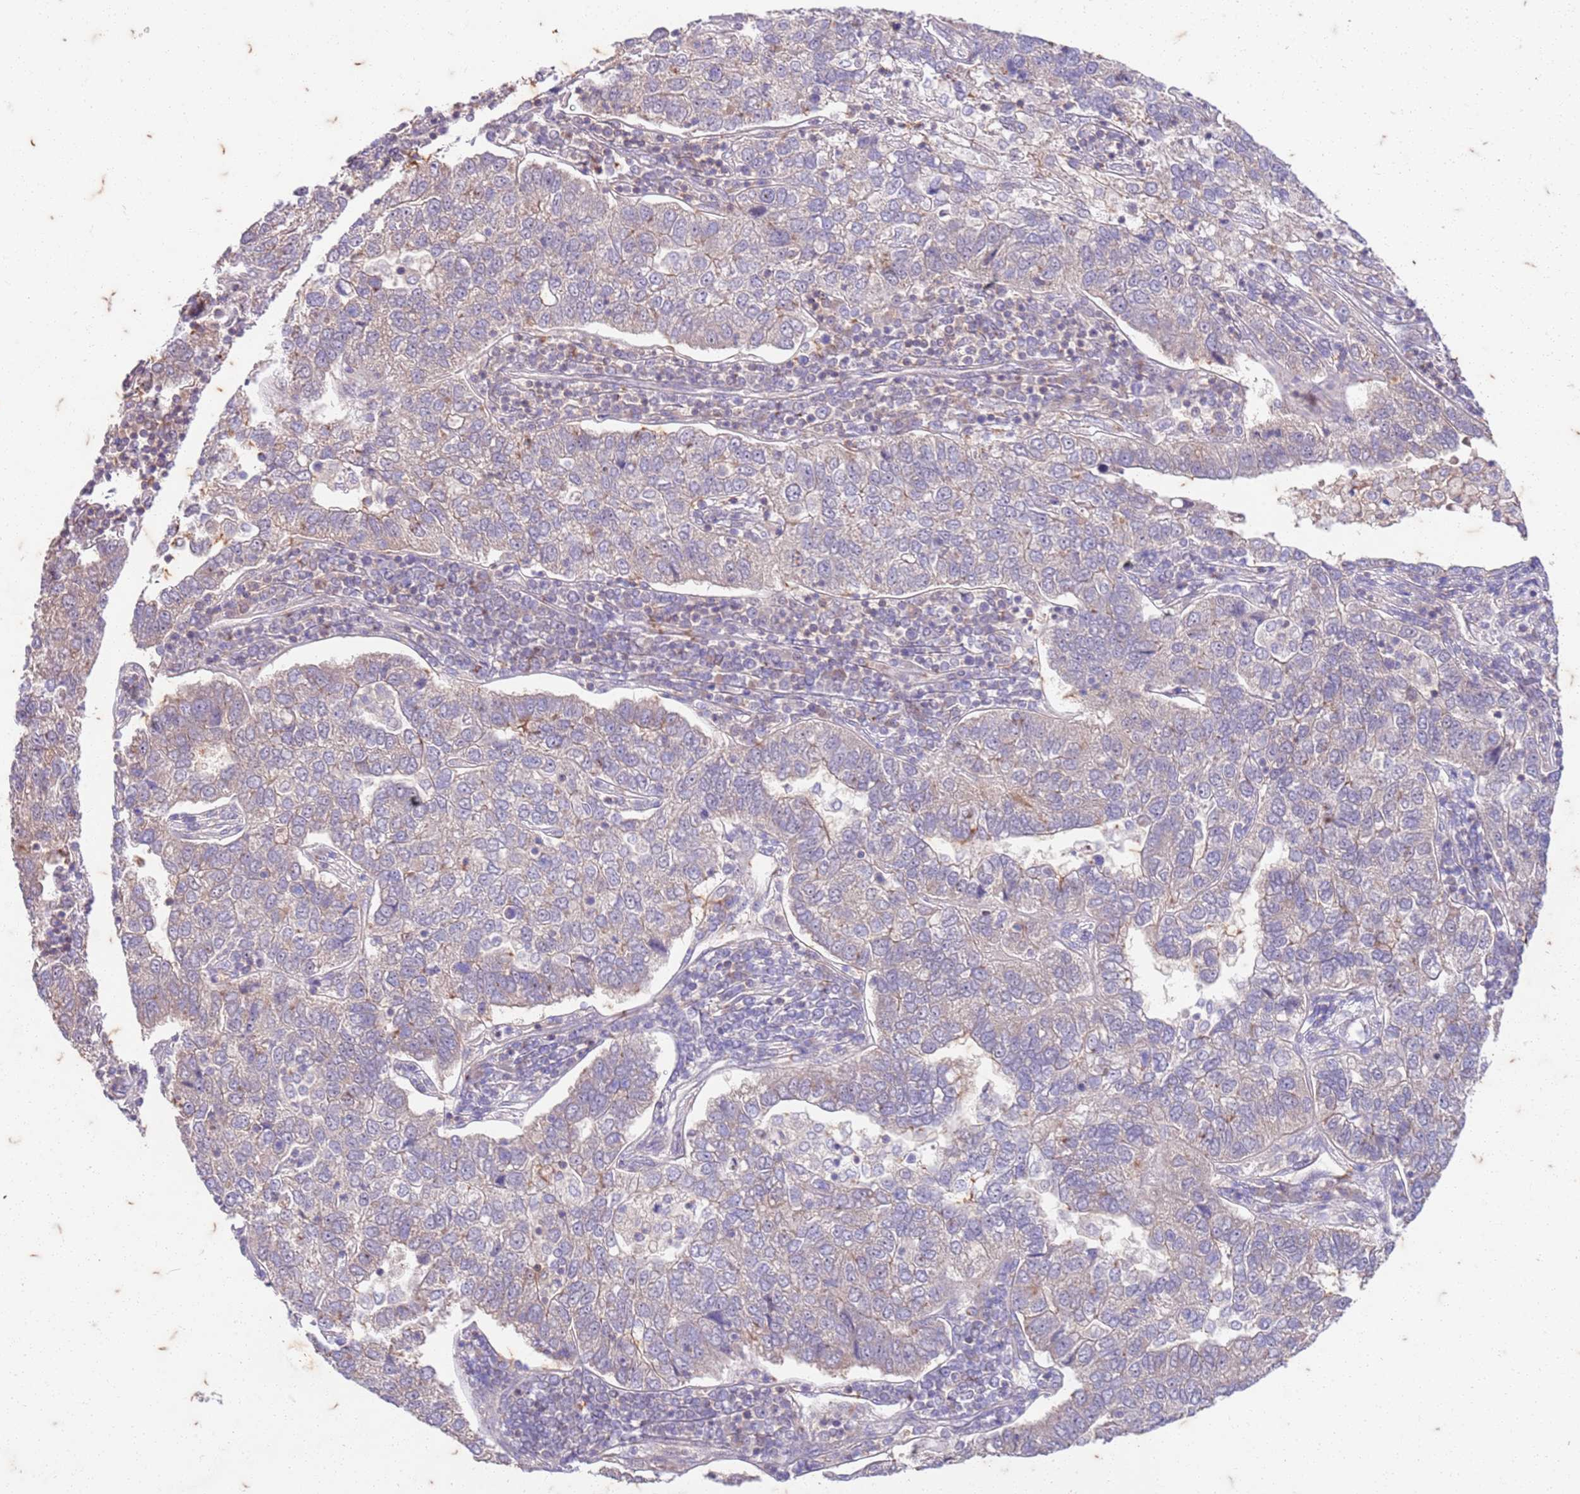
{"staining": {"intensity": "weak", "quantity": "<25%", "location": "cytoplasmic/membranous"}, "tissue": "pancreatic cancer", "cell_type": "Tumor cells", "image_type": "cancer", "snomed": [{"axis": "morphology", "description": "Adenocarcinoma, NOS"}, {"axis": "topography", "description": "Pancreas"}], "caption": "High power microscopy photomicrograph of an immunohistochemistry (IHC) histopathology image of pancreatic cancer, revealing no significant positivity in tumor cells.", "gene": "RAPGEF3", "patient": {"sex": "female", "age": 61}}